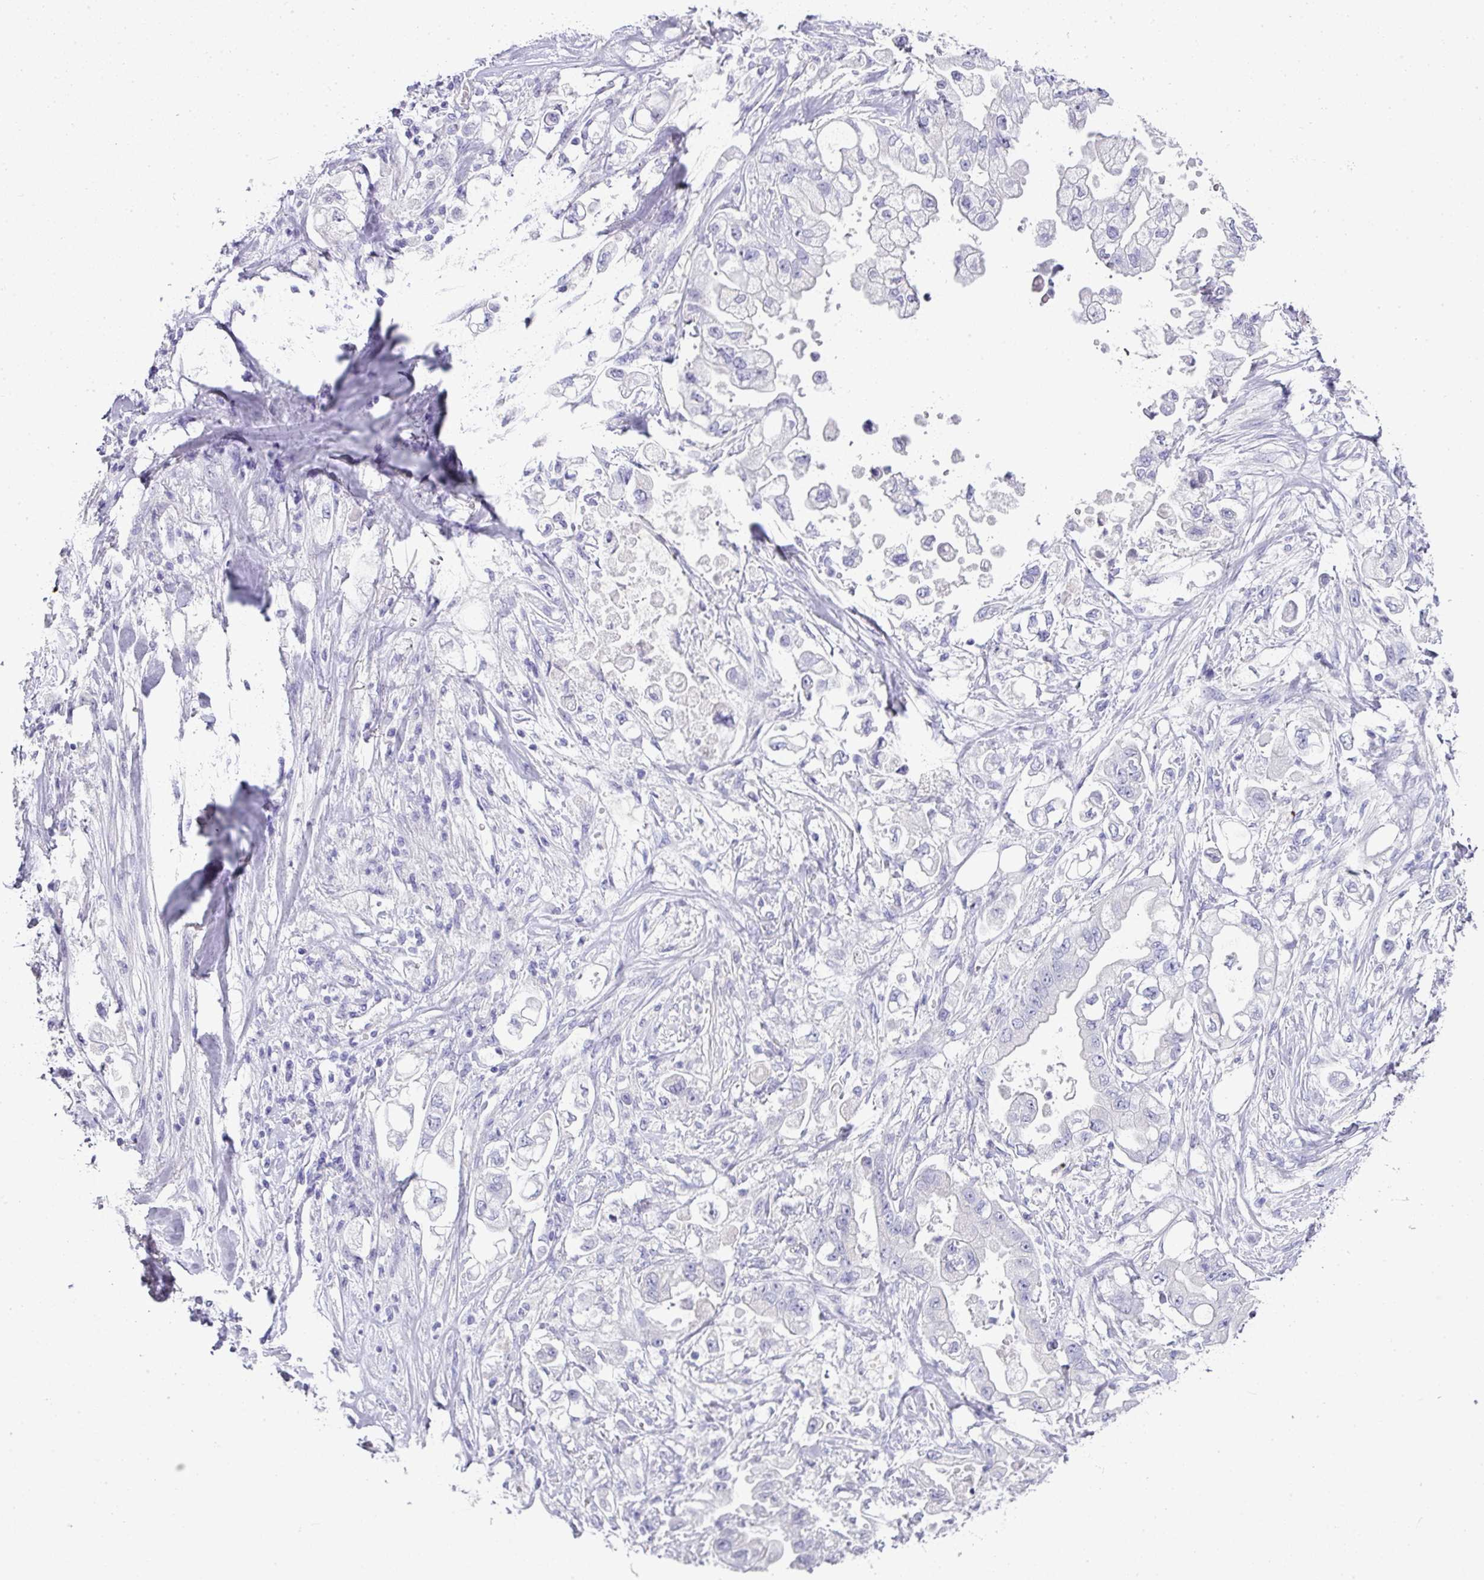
{"staining": {"intensity": "negative", "quantity": "none", "location": "none"}, "tissue": "stomach cancer", "cell_type": "Tumor cells", "image_type": "cancer", "snomed": [{"axis": "morphology", "description": "Adenocarcinoma, NOS"}, {"axis": "topography", "description": "Stomach"}], "caption": "The image exhibits no staining of tumor cells in stomach cancer (adenocarcinoma). Nuclei are stained in blue.", "gene": "BCL11A", "patient": {"sex": "male", "age": 62}}